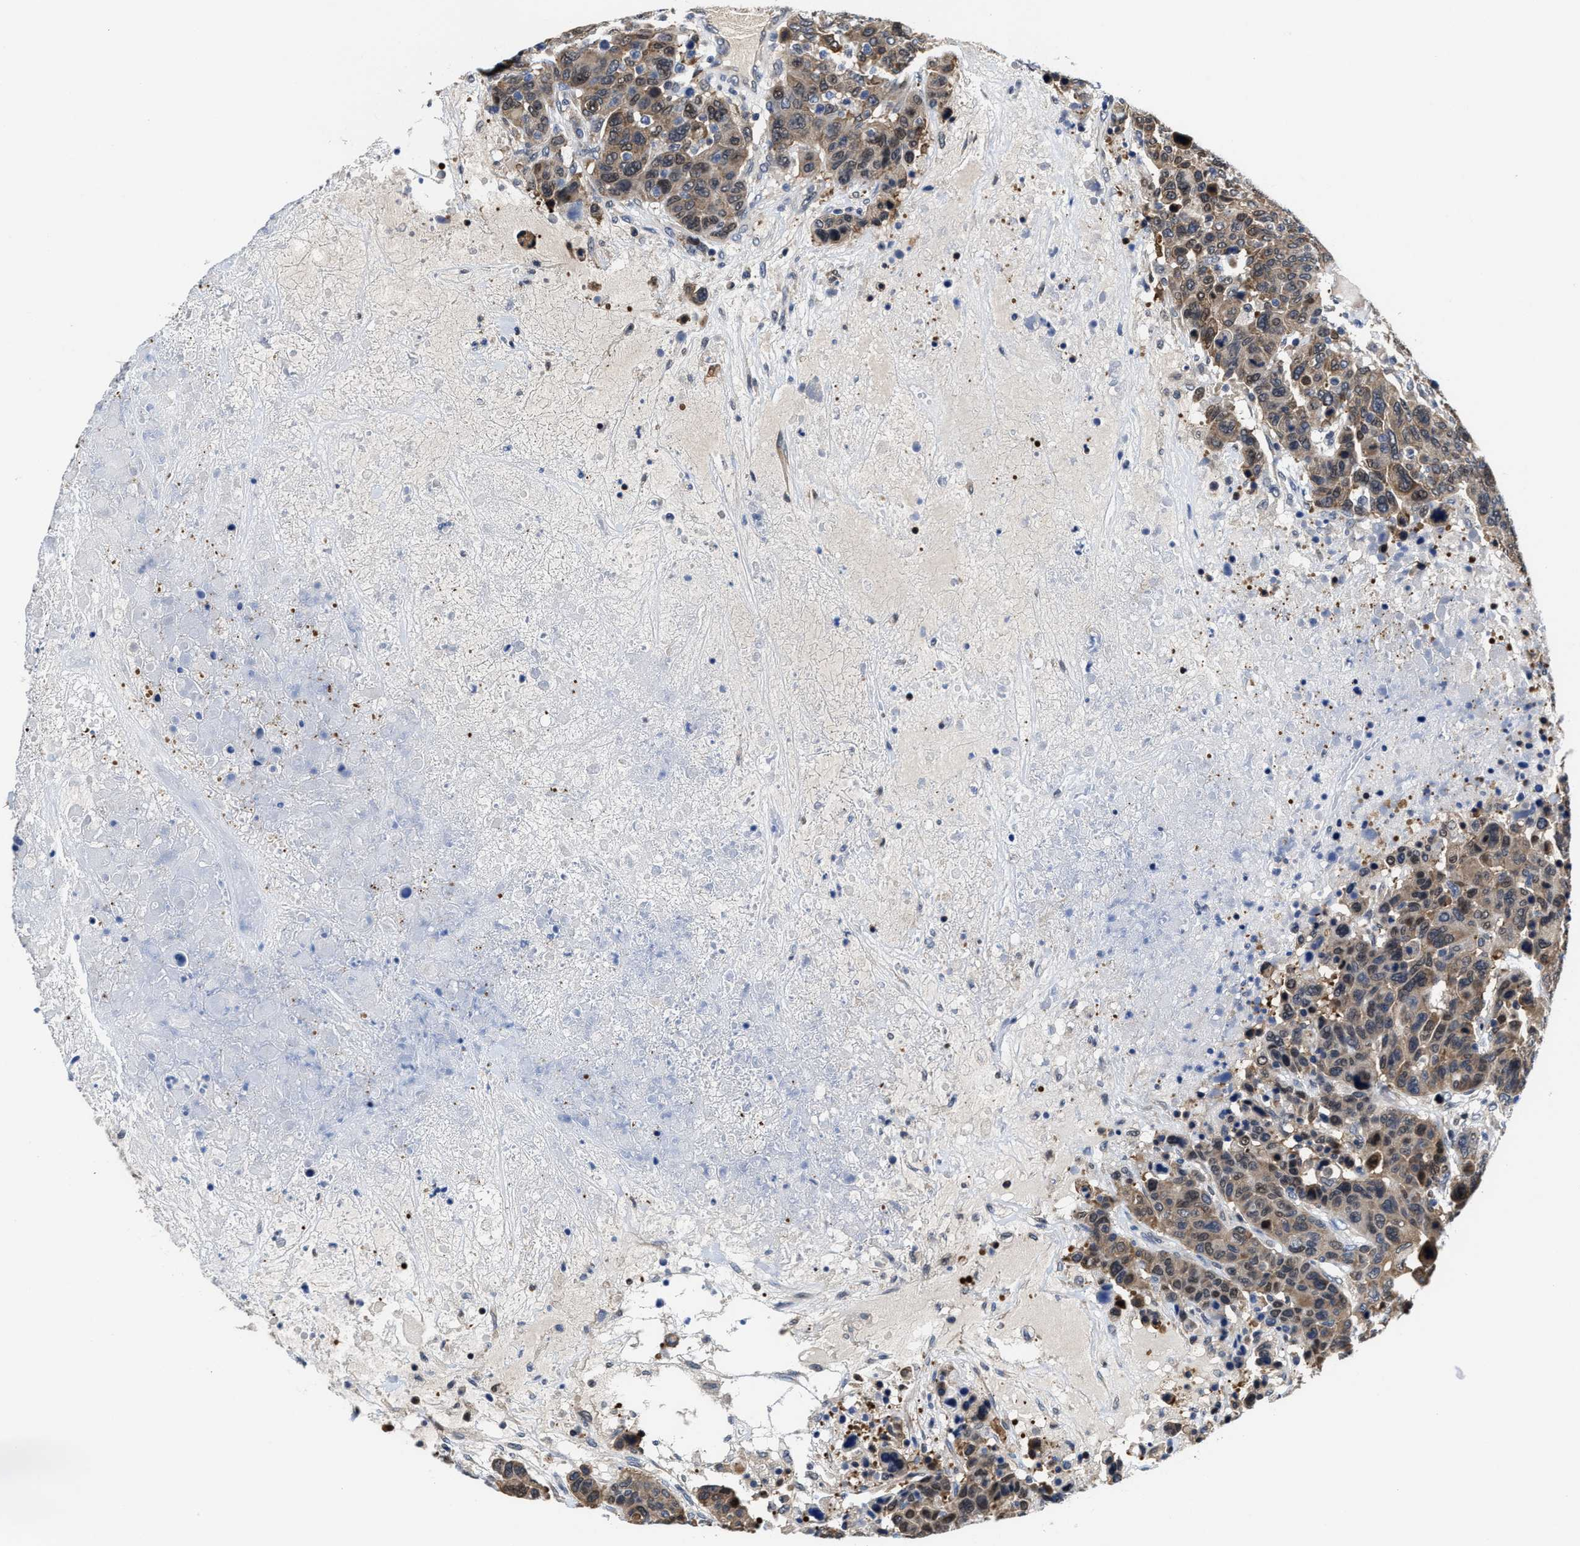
{"staining": {"intensity": "moderate", "quantity": ">75%", "location": "cytoplasmic/membranous,nuclear"}, "tissue": "breast cancer", "cell_type": "Tumor cells", "image_type": "cancer", "snomed": [{"axis": "morphology", "description": "Duct carcinoma"}, {"axis": "topography", "description": "Breast"}], "caption": "Human invasive ductal carcinoma (breast) stained for a protein (brown) demonstrates moderate cytoplasmic/membranous and nuclear positive expression in about >75% of tumor cells.", "gene": "KIF12", "patient": {"sex": "female", "age": 37}}